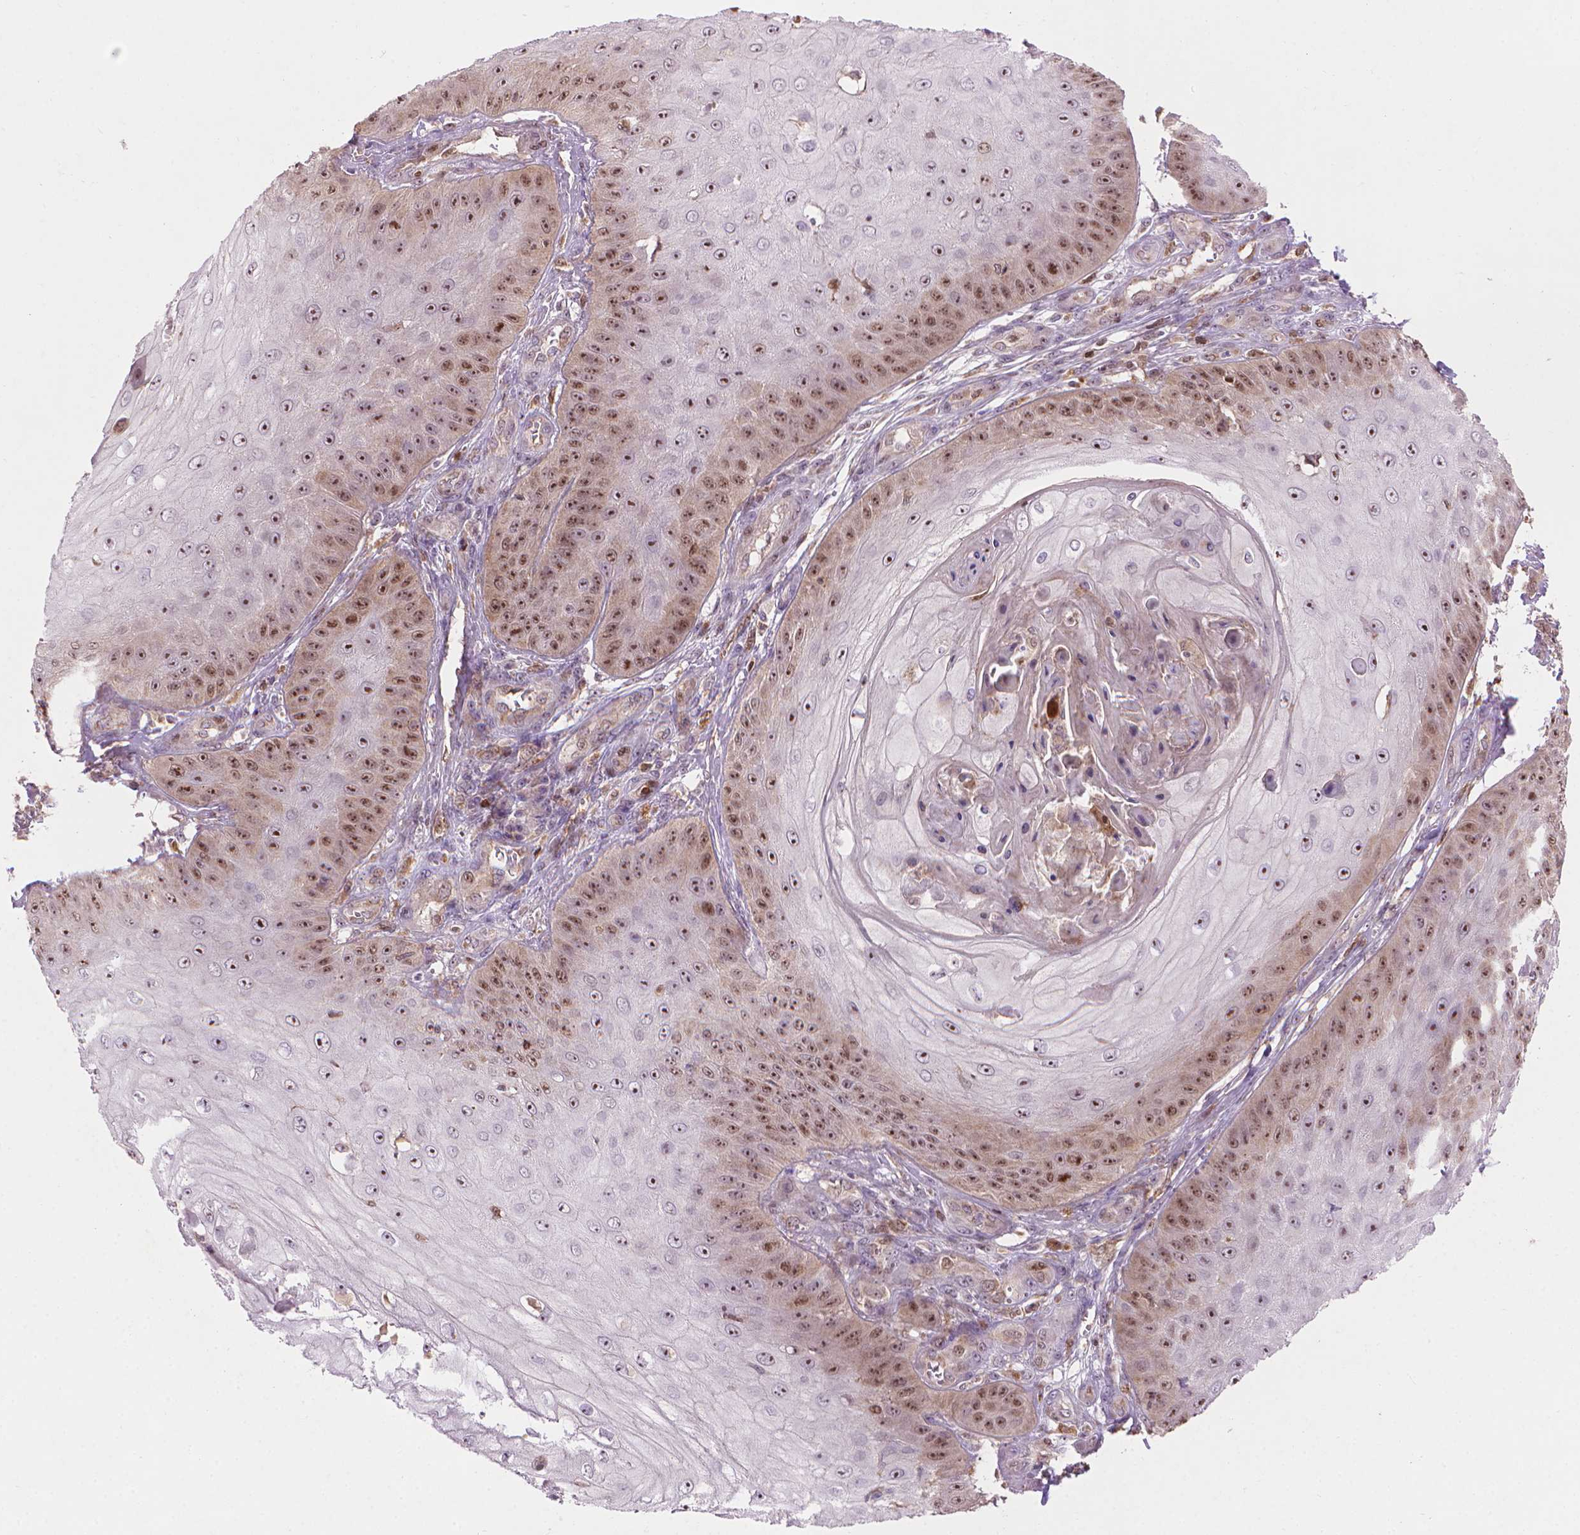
{"staining": {"intensity": "moderate", "quantity": ">75%", "location": "nuclear"}, "tissue": "skin cancer", "cell_type": "Tumor cells", "image_type": "cancer", "snomed": [{"axis": "morphology", "description": "Squamous cell carcinoma, NOS"}, {"axis": "topography", "description": "Skin"}], "caption": "DAB immunohistochemical staining of human squamous cell carcinoma (skin) demonstrates moderate nuclear protein expression in about >75% of tumor cells. (IHC, brightfield microscopy, high magnification).", "gene": "SMC2", "patient": {"sex": "male", "age": 70}}